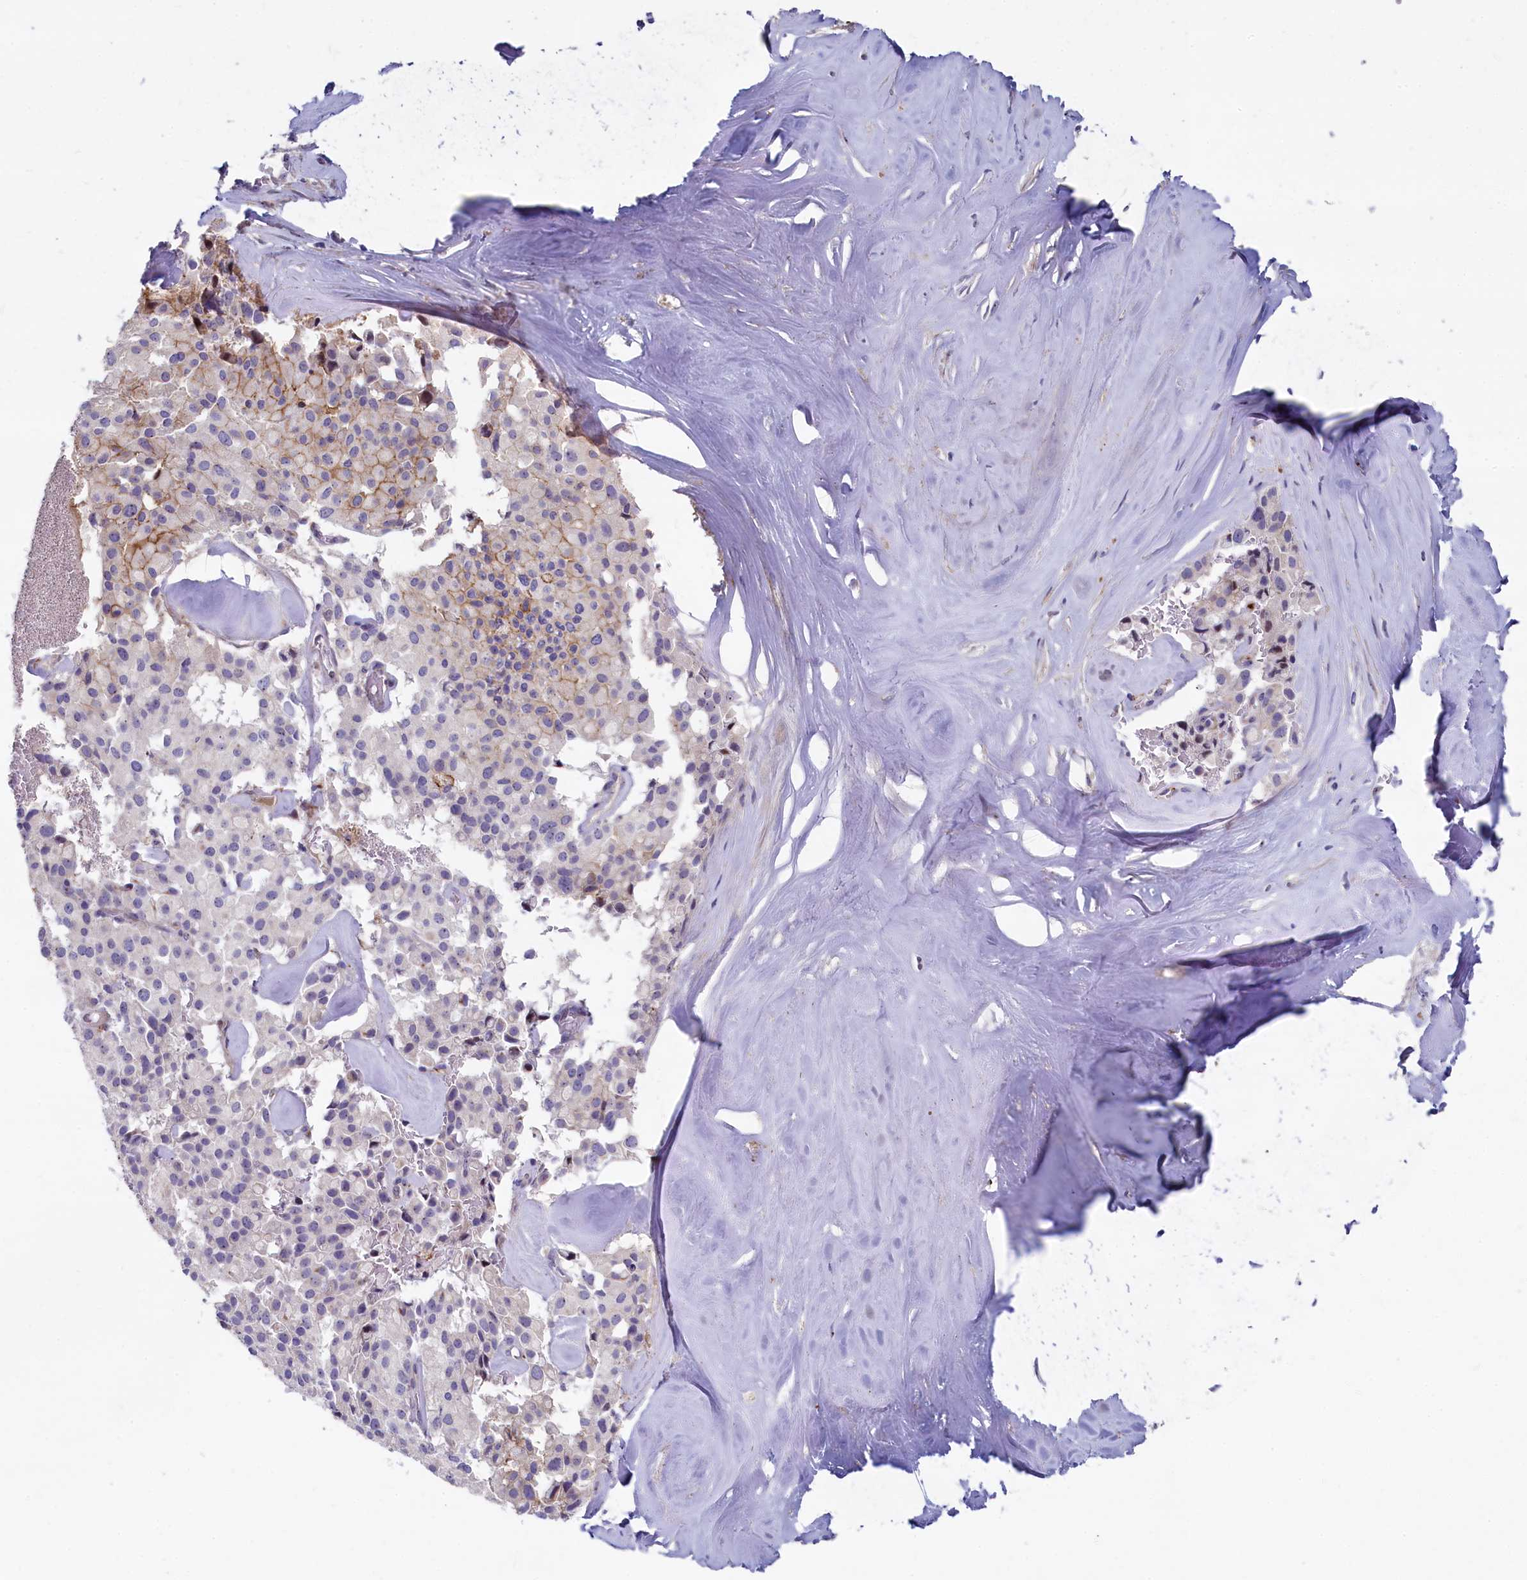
{"staining": {"intensity": "weak", "quantity": "<25%", "location": "cytoplasmic/membranous"}, "tissue": "pancreatic cancer", "cell_type": "Tumor cells", "image_type": "cancer", "snomed": [{"axis": "morphology", "description": "Adenocarcinoma, NOS"}, {"axis": "topography", "description": "Pancreas"}], "caption": "Pancreatic cancer stained for a protein using IHC displays no expression tumor cells.", "gene": "ASXL3", "patient": {"sex": "male", "age": 65}}